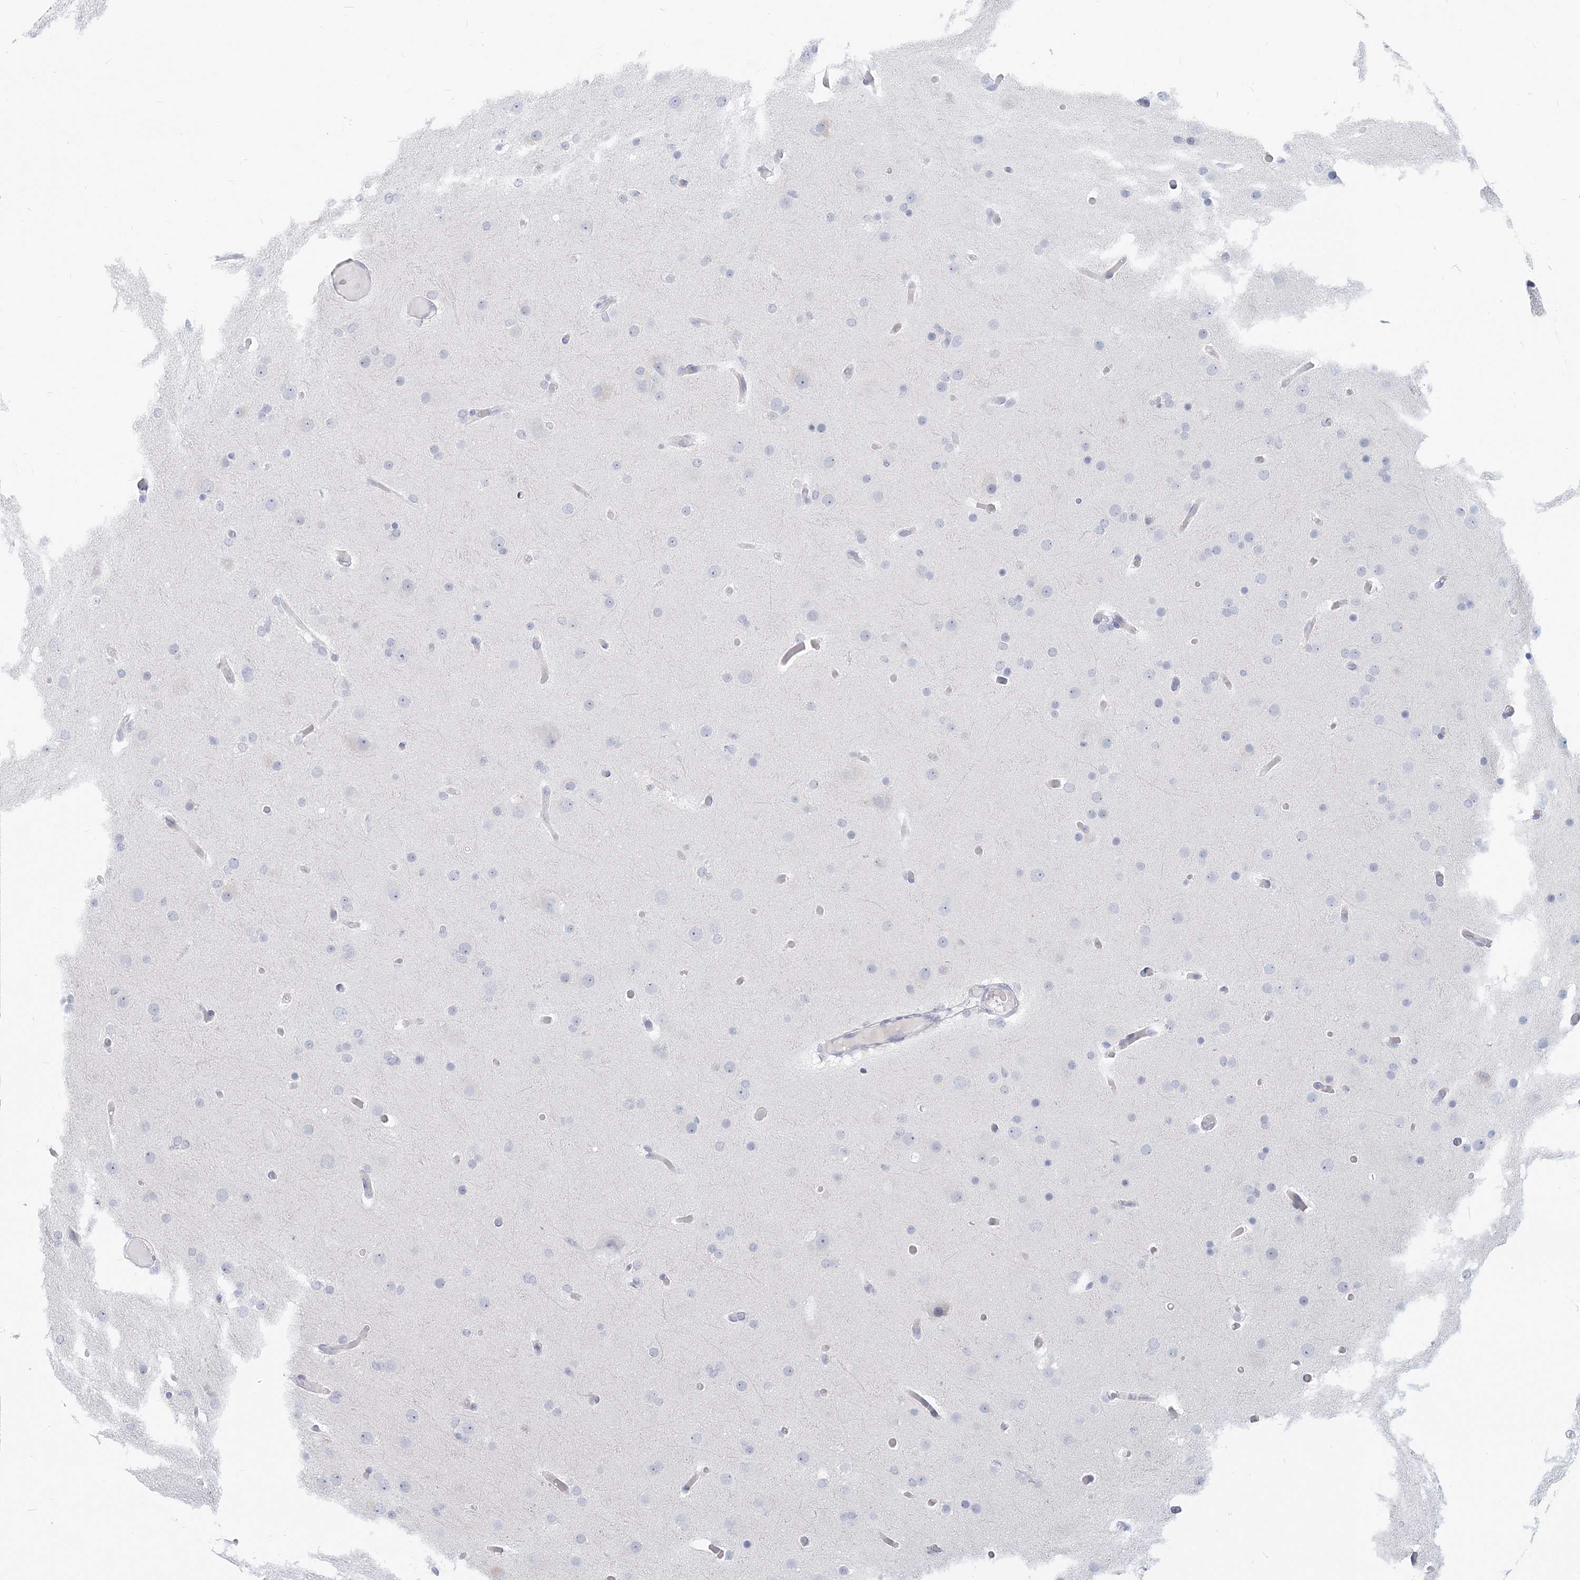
{"staining": {"intensity": "negative", "quantity": "none", "location": "none"}, "tissue": "glioma", "cell_type": "Tumor cells", "image_type": "cancer", "snomed": [{"axis": "morphology", "description": "Glioma, malignant, High grade"}, {"axis": "topography", "description": "Cerebral cortex"}], "caption": "Tumor cells are negative for brown protein staining in malignant glioma (high-grade).", "gene": "GMPPA", "patient": {"sex": "female", "age": 36}}